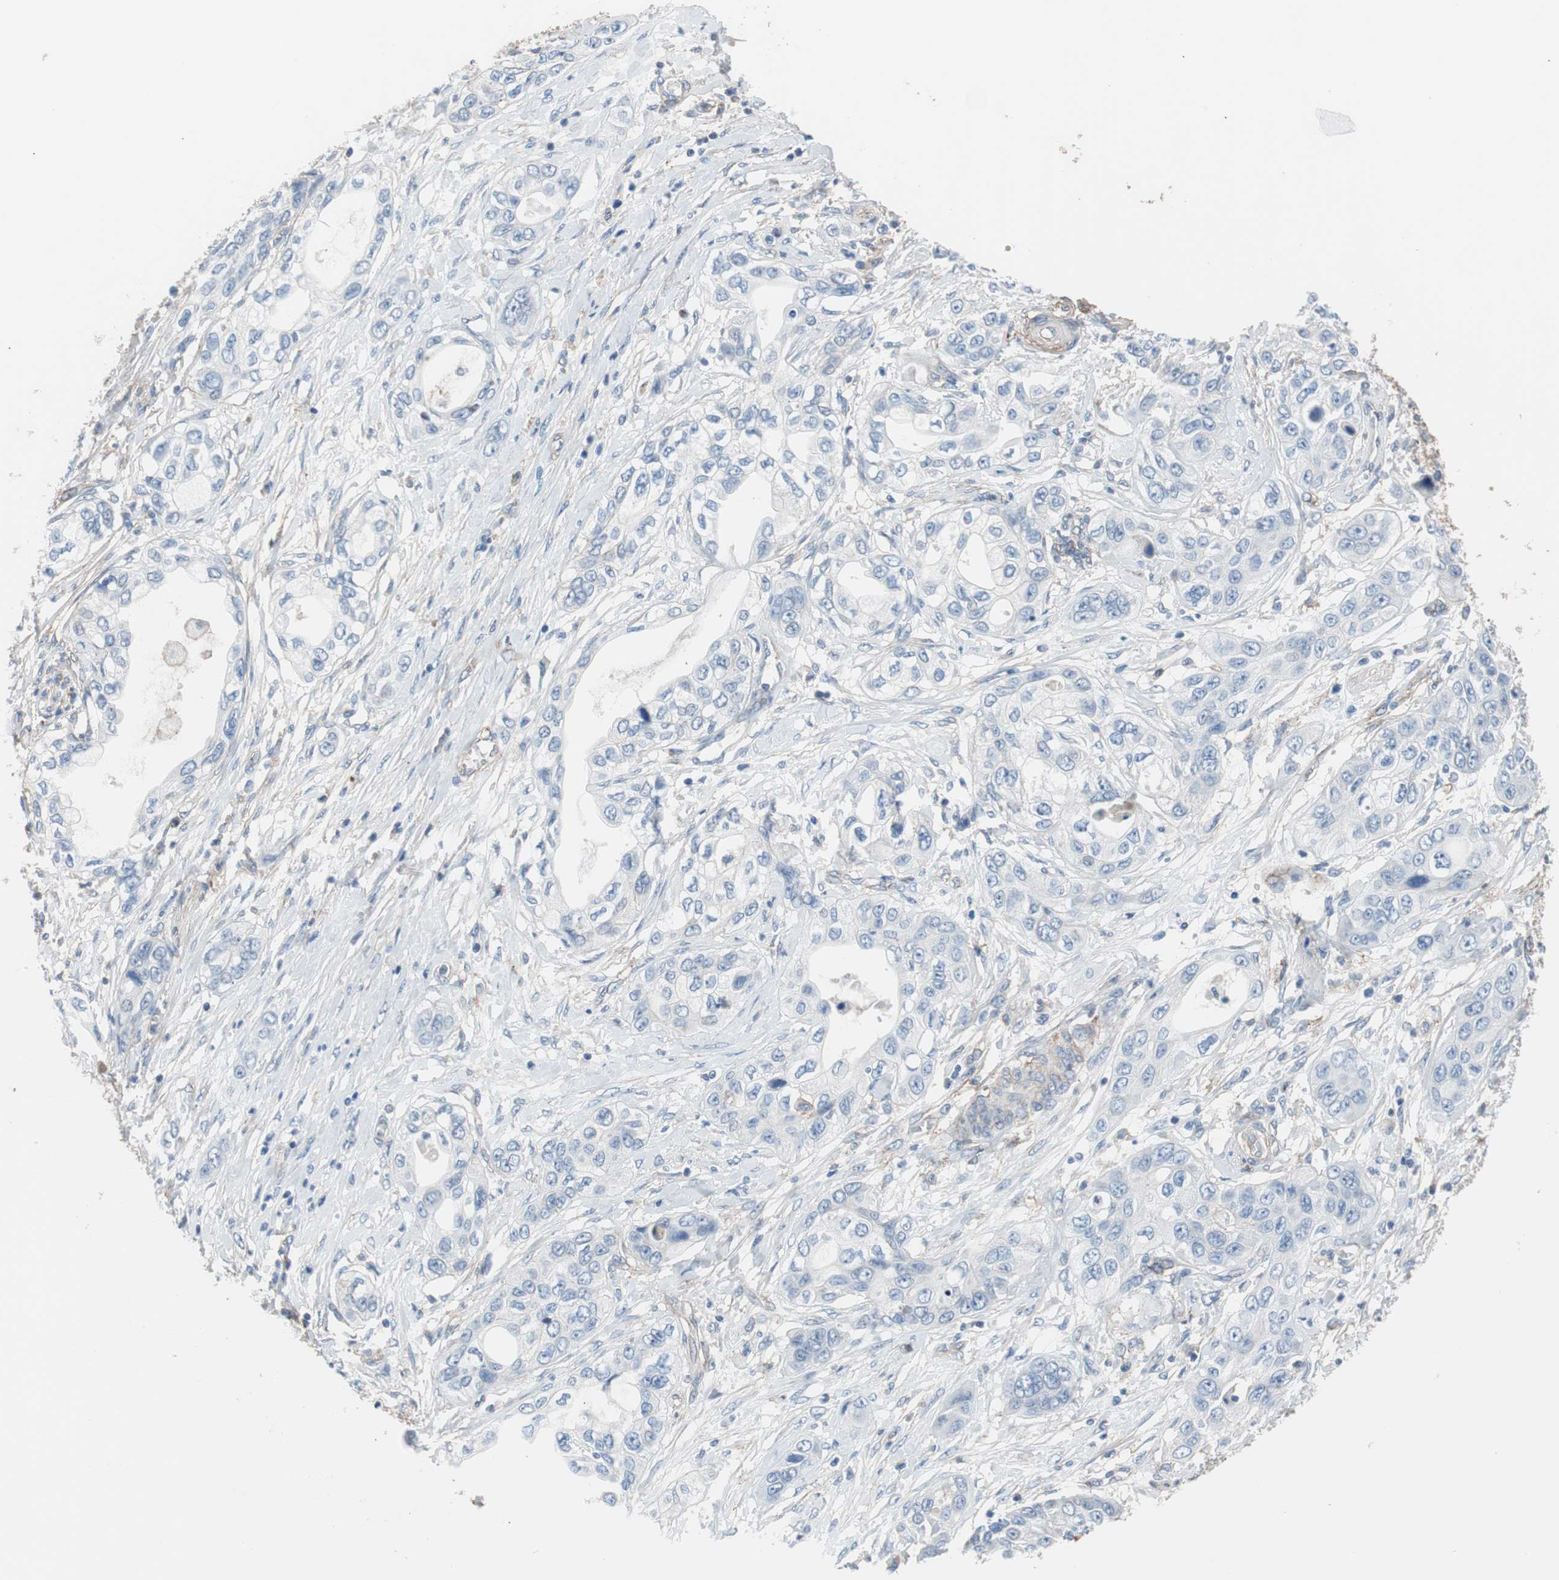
{"staining": {"intensity": "negative", "quantity": "none", "location": "none"}, "tissue": "pancreatic cancer", "cell_type": "Tumor cells", "image_type": "cancer", "snomed": [{"axis": "morphology", "description": "Adenocarcinoma, NOS"}, {"axis": "topography", "description": "Pancreas"}], "caption": "Immunohistochemistry image of neoplastic tissue: pancreatic cancer stained with DAB demonstrates no significant protein positivity in tumor cells.", "gene": "CD81", "patient": {"sex": "female", "age": 70}}